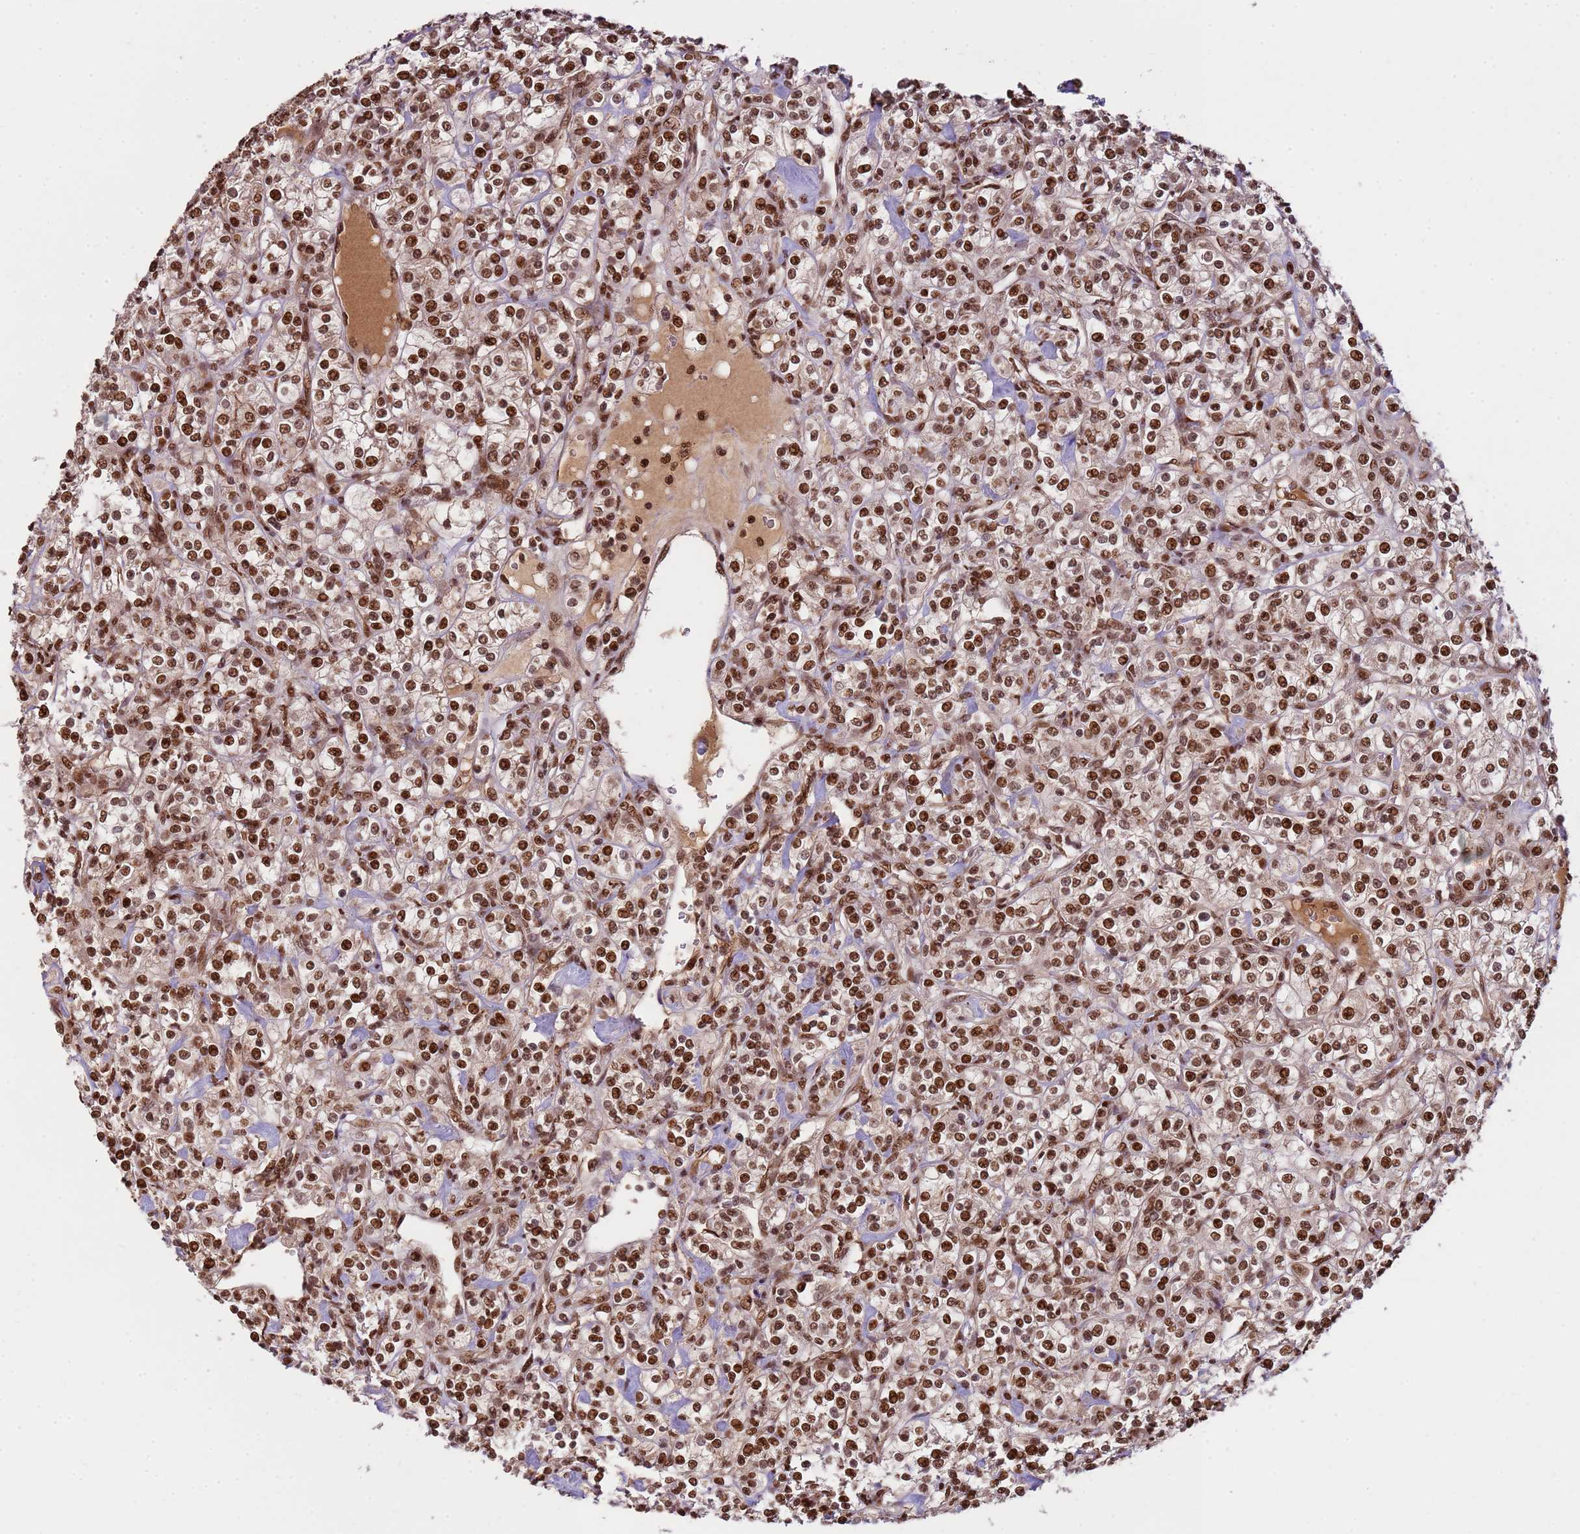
{"staining": {"intensity": "strong", "quantity": ">75%", "location": "nuclear"}, "tissue": "renal cancer", "cell_type": "Tumor cells", "image_type": "cancer", "snomed": [{"axis": "morphology", "description": "Adenocarcinoma, NOS"}, {"axis": "topography", "description": "Kidney"}], "caption": "This is an image of immunohistochemistry staining of renal cancer, which shows strong expression in the nuclear of tumor cells.", "gene": "ZBTB12", "patient": {"sex": "male", "age": 77}}